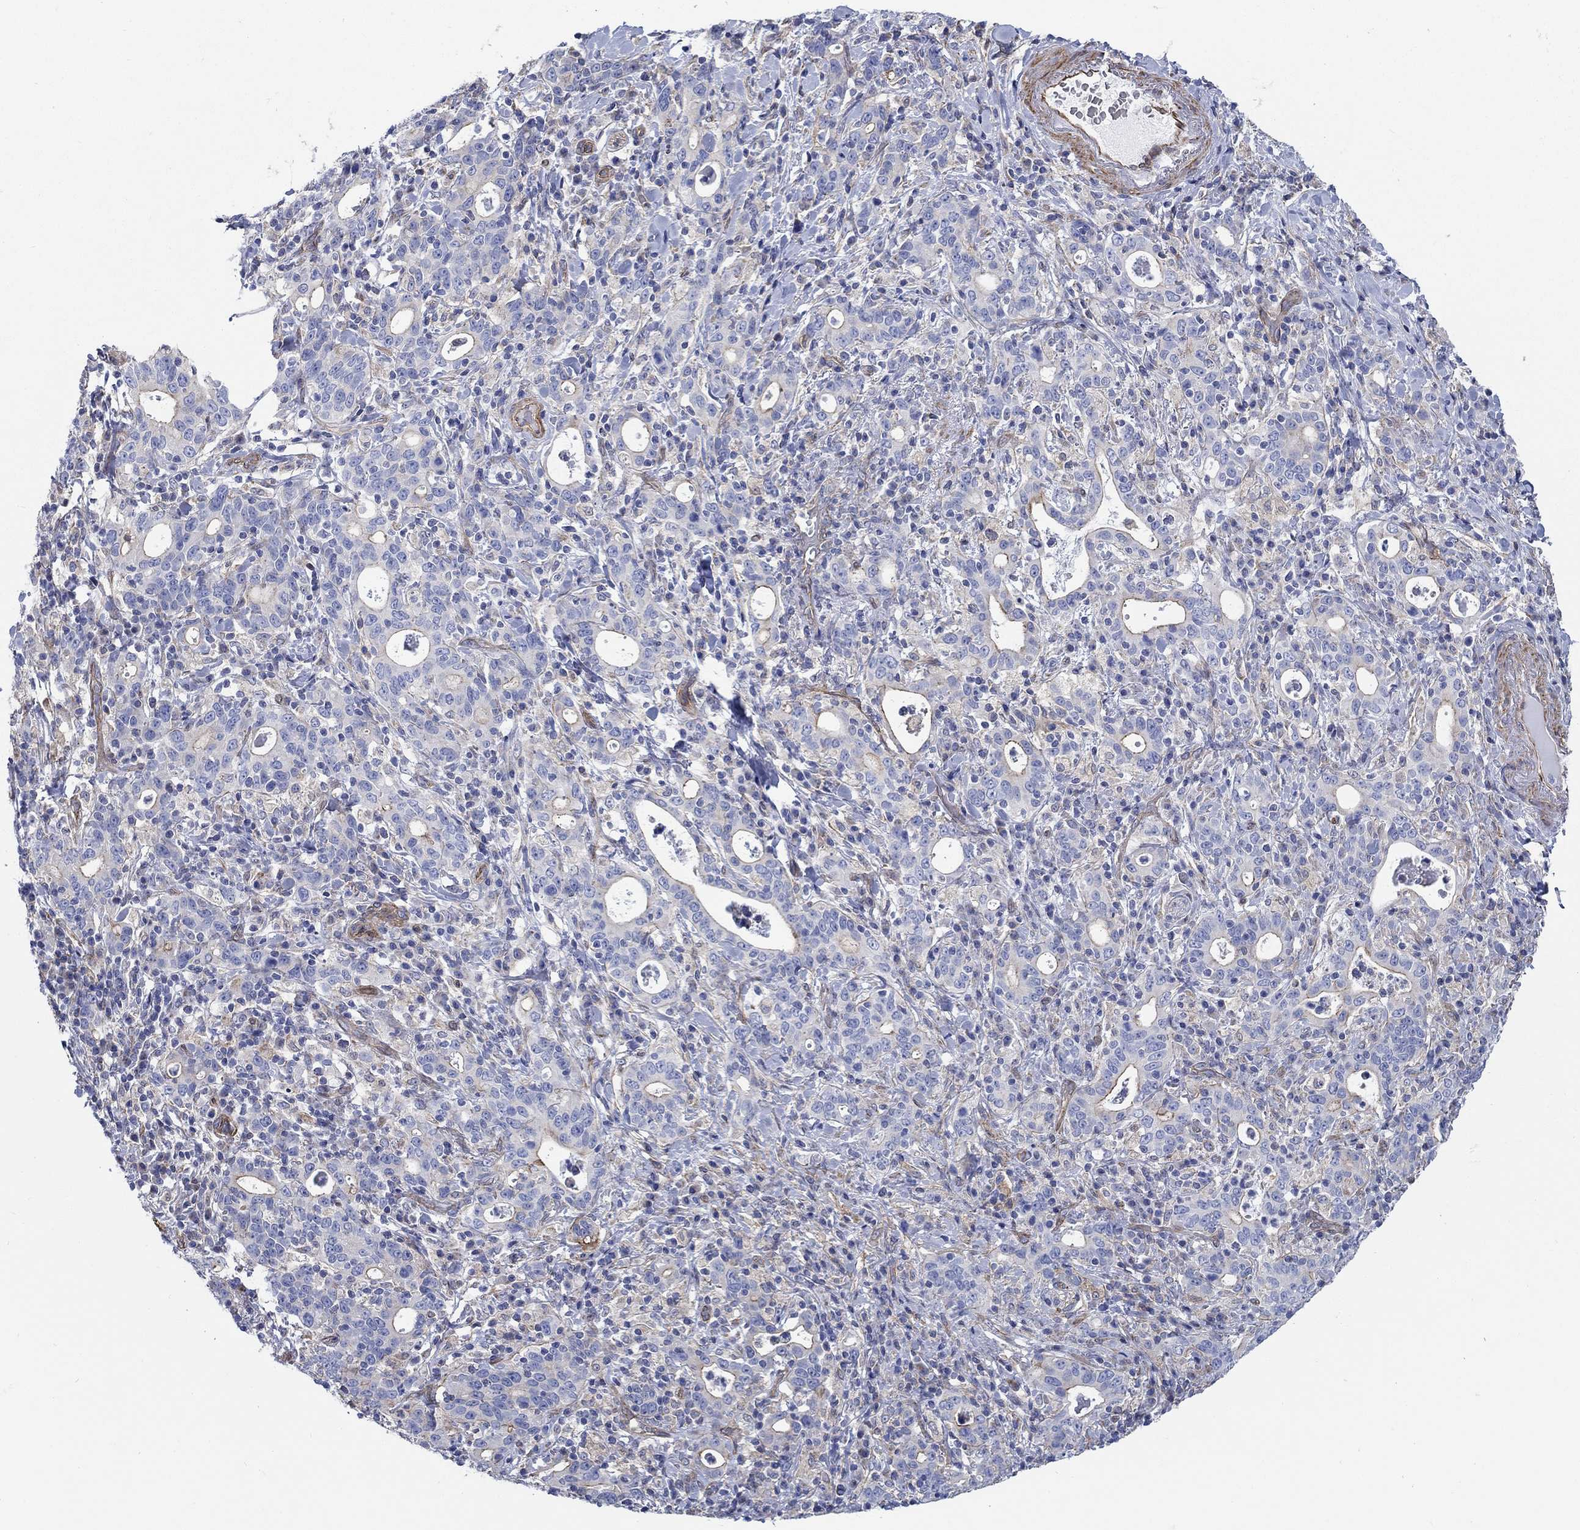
{"staining": {"intensity": "strong", "quantity": "<25%", "location": "cytoplasmic/membranous"}, "tissue": "stomach cancer", "cell_type": "Tumor cells", "image_type": "cancer", "snomed": [{"axis": "morphology", "description": "Adenocarcinoma, NOS"}, {"axis": "topography", "description": "Stomach"}], "caption": "Strong cytoplasmic/membranous staining is identified in about <25% of tumor cells in adenocarcinoma (stomach). The staining was performed using DAB (3,3'-diaminobenzidine) to visualize the protein expression in brown, while the nuclei were stained in blue with hematoxylin (Magnification: 20x).", "gene": "FMN1", "patient": {"sex": "male", "age": 79}}